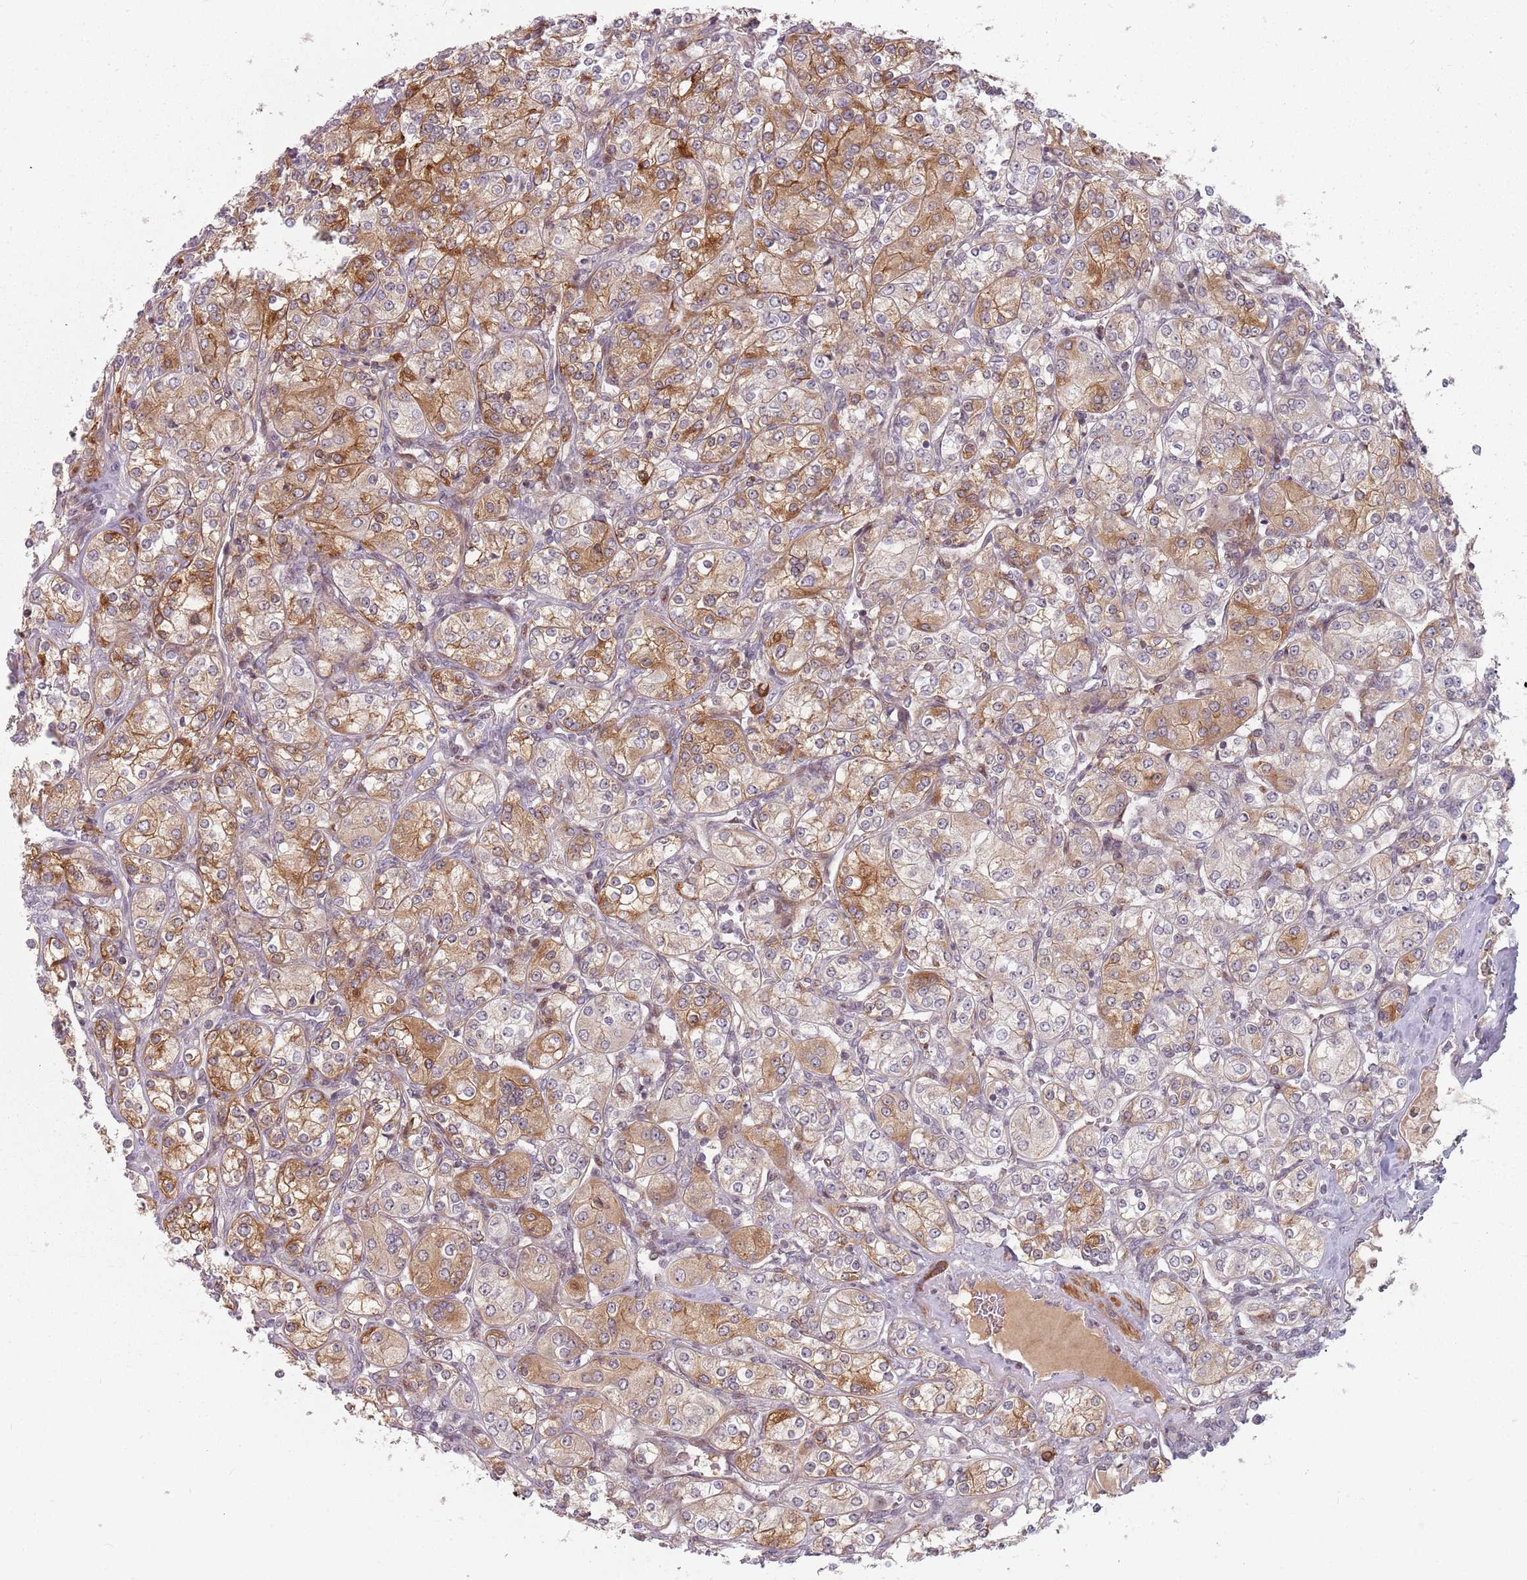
{"staining": {"intensity": "moderate", "quantity": "25%-75%", "location": "cytoplasmic/membranous"}, "tissue": "renal cancer", "cell_type": "Tumor cells", "image_type": "cancer", "snomed": [{"axis": "morphology", "description": "Adenocarcinoma, NOS"}, {"axis": "topography", "description": "Kidney"}], "caption": "Immunohistochemistry (IHC) image of neoplastic tissue: renal cancer stained using immunohistochemistry reveals medium levels of moderate protein expression localized specifically in the cytoplasmic/membranous of tumor cells, appearing as a cytoplasmic/membranous brown color.", "gene": "RPS6KA2", "patient": {"sex": "male", "age": 77}}